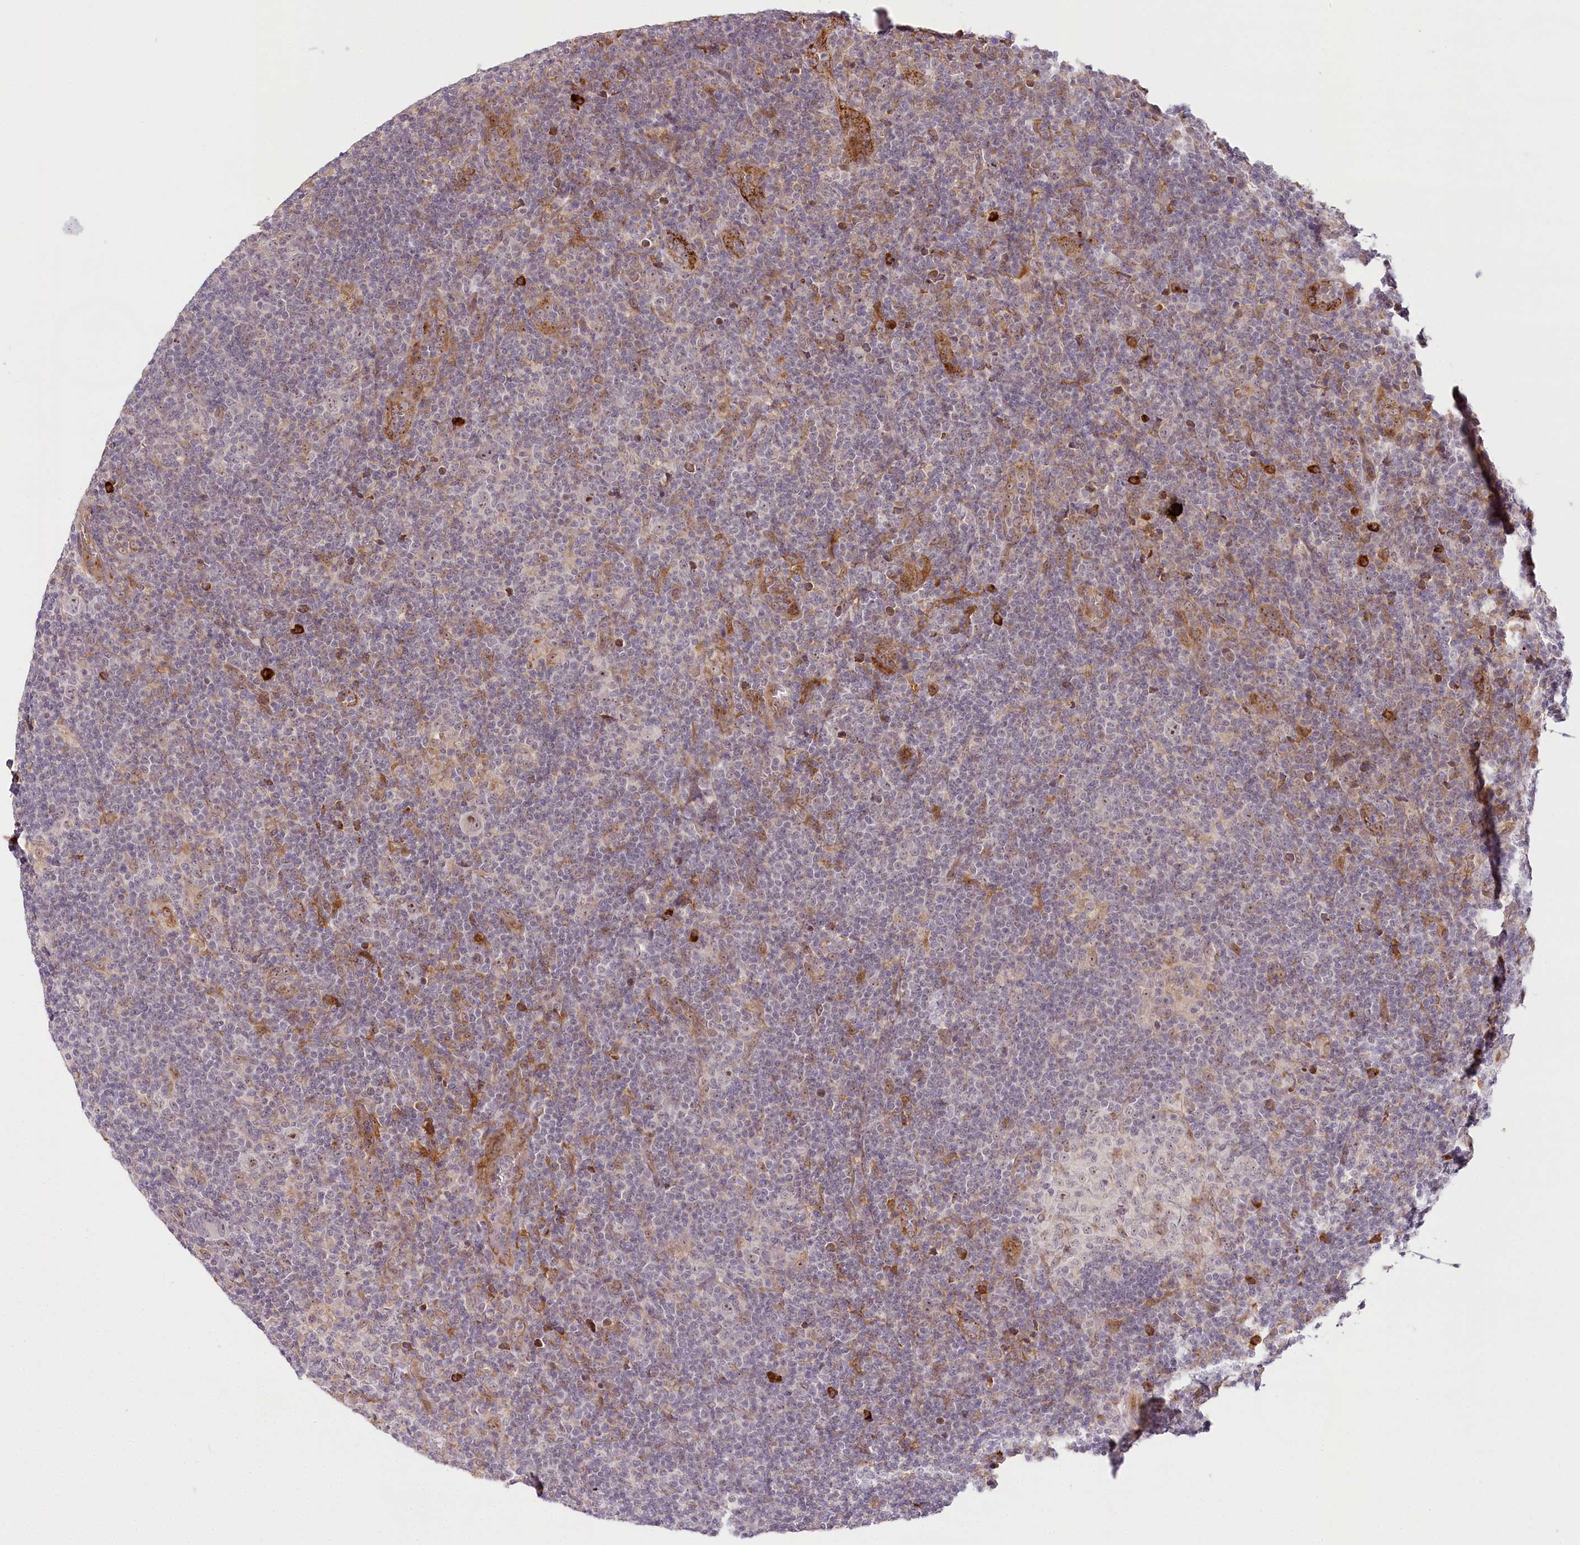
{"staining": {"intensity": "moderate", "quantity": "25%-75%", "location": "nuclear"}, "tissue": "lymphoma", "cell_type": "Tumor cells", "image_type": "cancer", "snomed": [{"axis": "morphology", "description": "Hodgkin's disease, NOS"}, {"axis": "topography", "description": "Lymph node"}], "caption": "An image showing moderate nuclear positivity in approximately 25%-75% of tumor cells in Hodgkin's disease, as visualized by brown immunohistochemical staining.", "gene": "WDR36", "patient": {"sex": "female", "age": 57}}